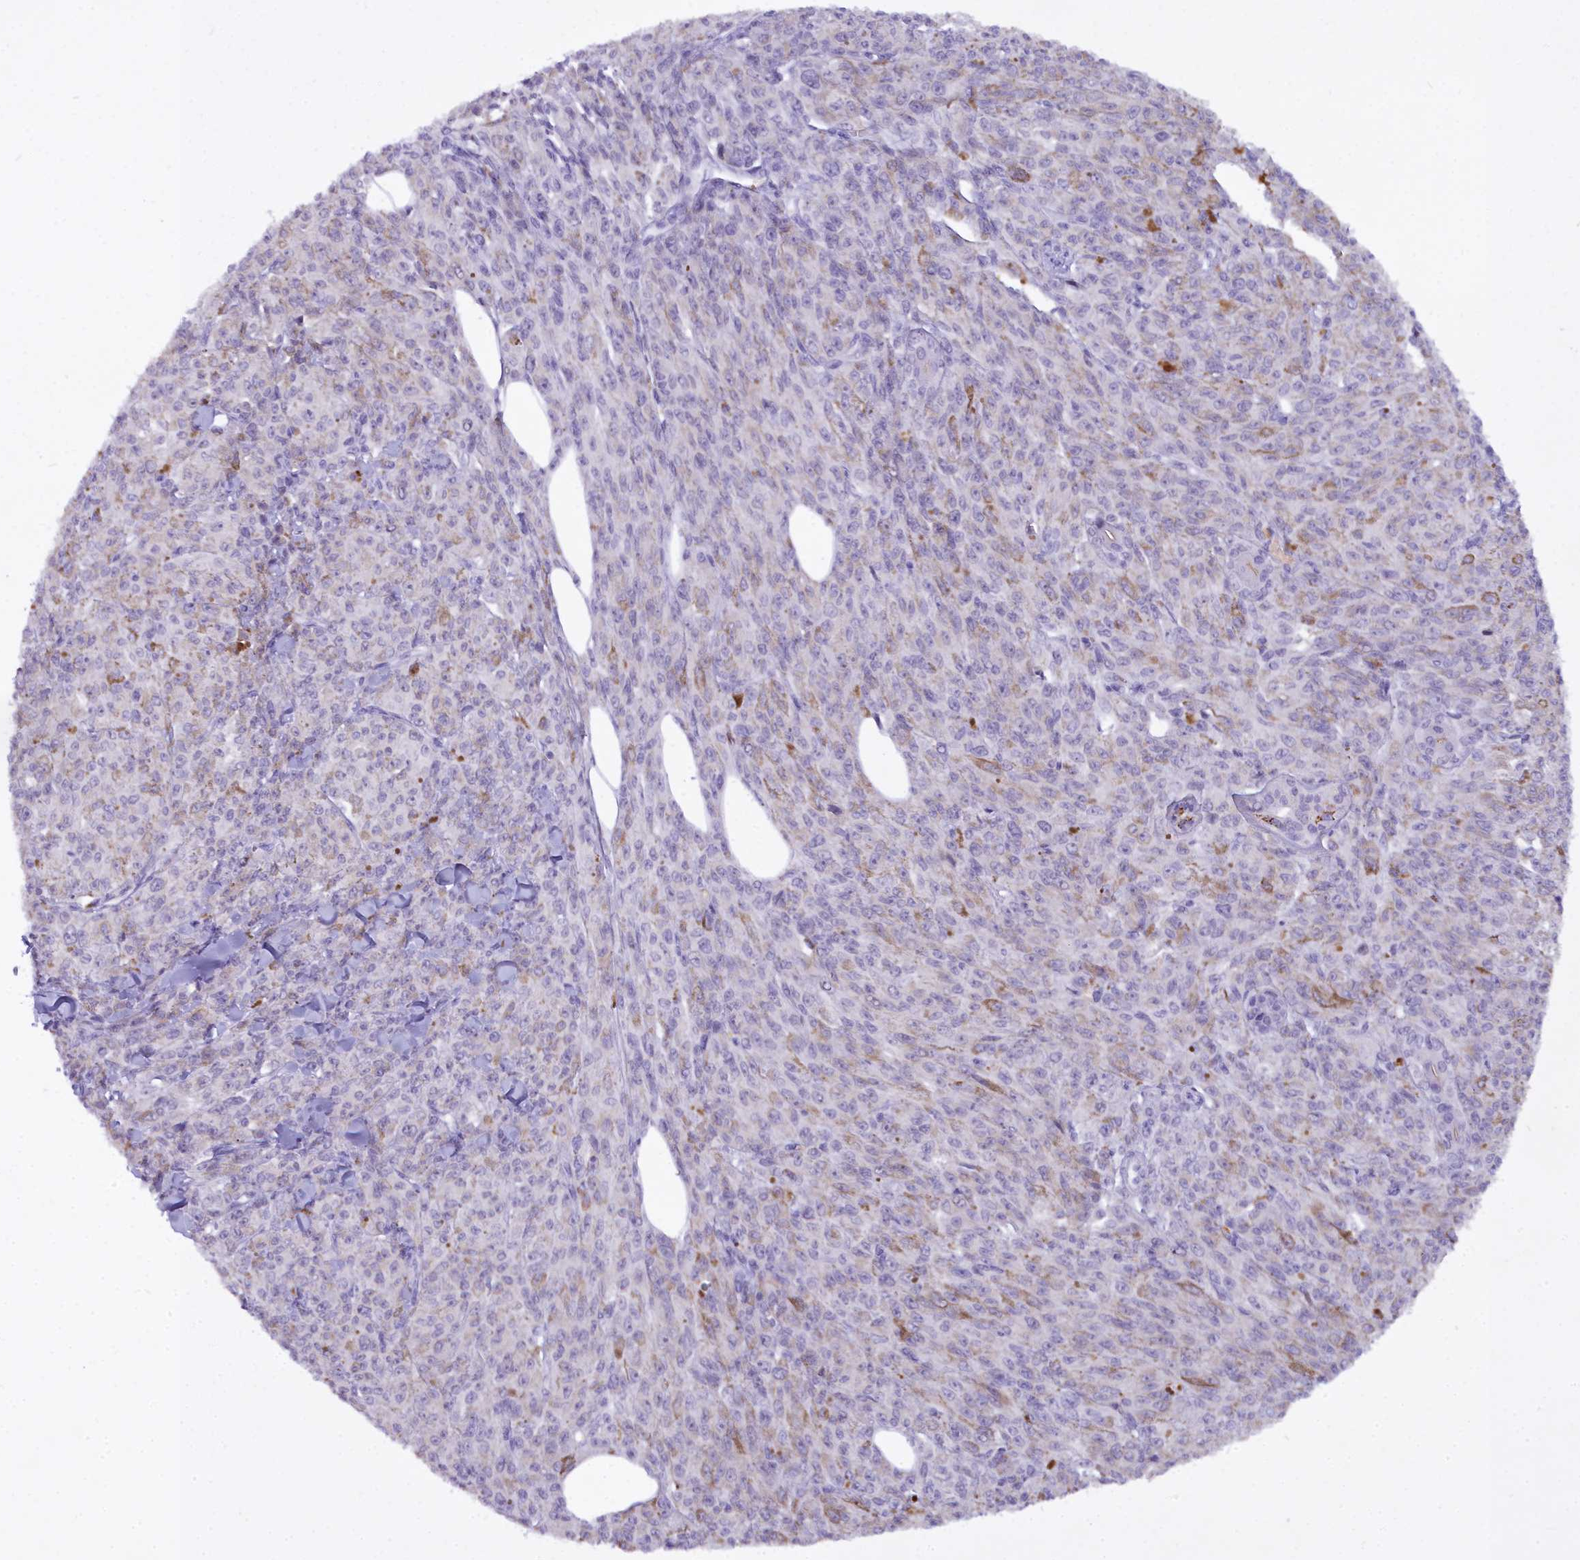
{"staining": {"intensity": "moderate", "quantity": "<25%", "location": "cytoplasmic/membranous"}, "tissue": "melanoma", "cell_type": "Tumor cells", "image_type": "cancer", "snomed": [{"axis": "morphology", "description": "Malignant melanoma, NOS"}, {"axis": "topography", "description": "Skin"}], "caption": "Immunohistochemical staining of human melanoma demonstrates low levels of moderate cytoplasmic/membranous positivity in about <25% of tumor cells. Nuclei are stained in blue.", "gene": "OSTN", "patient": {"sex": "female", "age": 52}}